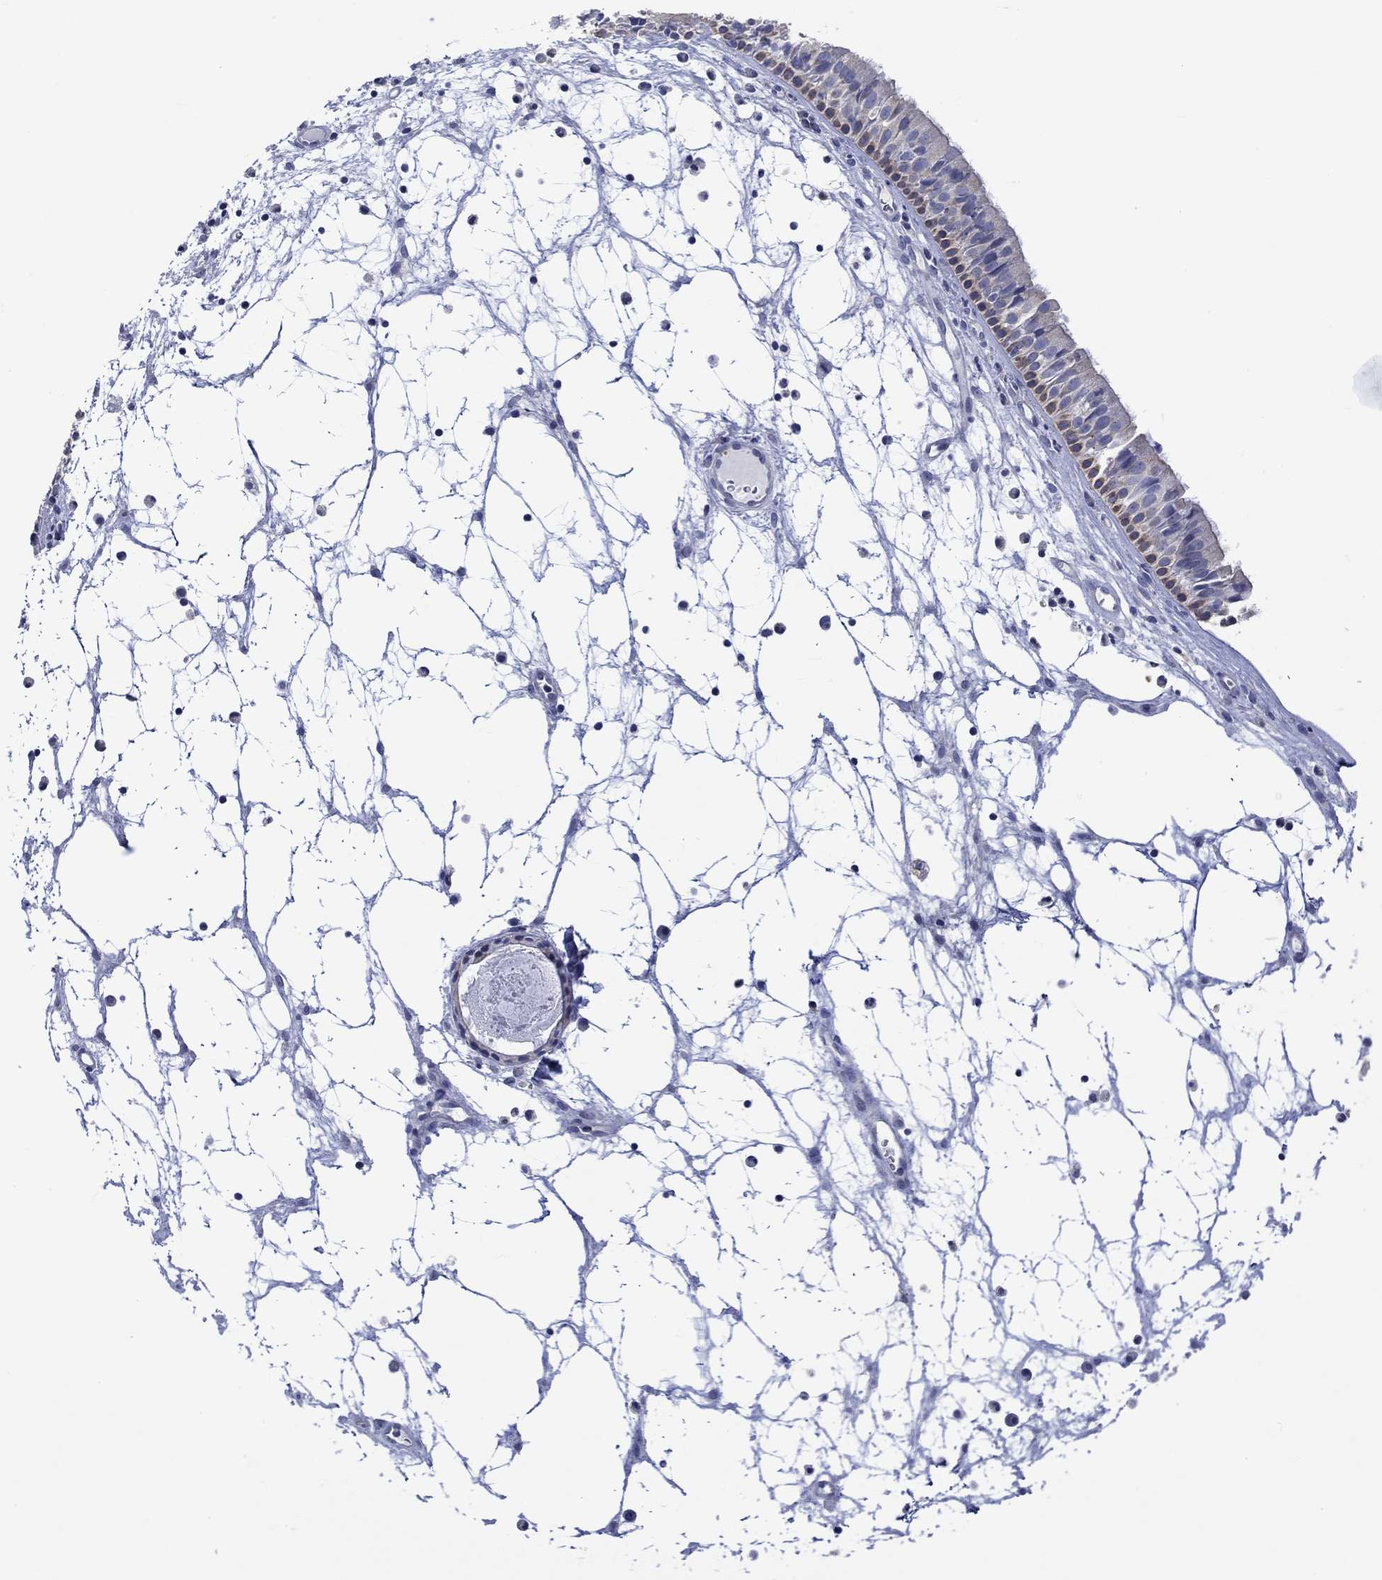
{"staining": {"intensity": "weak", "quantity": "<25%", "location": "cytoplasmic/membranous"}, "tissue": "nasopharynx", "cell_type": "Respiratory epithelial cells", "image_type": "normal", "snomed": [{"axis": "morphology", "description": "Normal tissue, NOS"}, {"axis": "topography", "description": "Nasopharynx"}], "caption": "DAB immunohistochemical staining of benign nasopharynx shows no significant staining in respiratory epithelial cells.", "gene": "AGRP", "patient": {"sex": "male", "age": 83}}